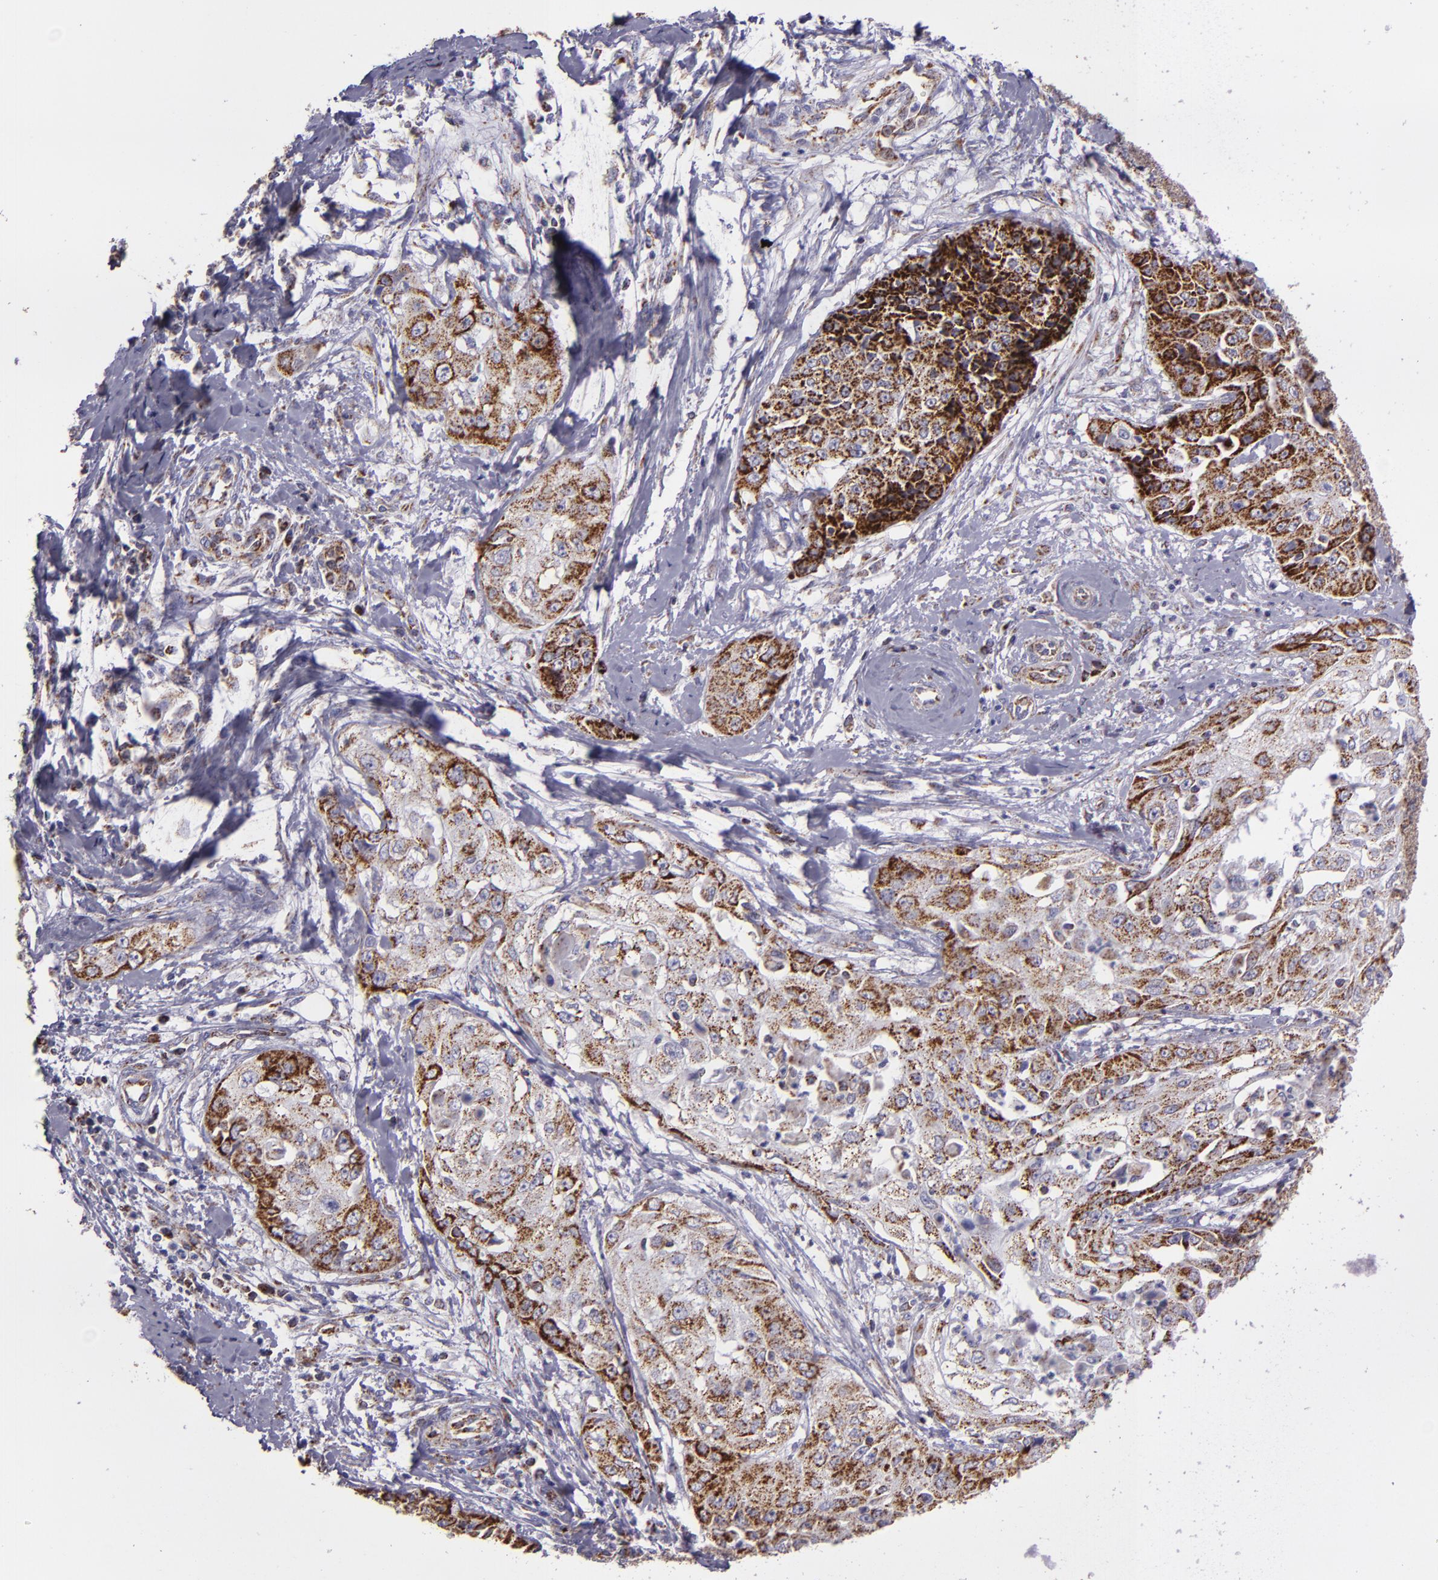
{"staining": {"intensity": "moderate", "quantity": ">75%", "location": "cytoplasmic/membranous"}, "tissue": "cervical cancer", "cell_type": "Tumor cells", "image_type": "cancer", "snomed": [{"axis": "morphology", "description": "Squamous cell carcinoma, NOS"}, {"axis": "topography", "description": "Cervix"}], "caption": "Tumor cells show moderate cytoplasmic/membranous positivity in approximately >75% of cells in cervical cancer (squamous cell carcinoma). (IHC, brightfield microscopy, high magnification).", "gene": "HSPD1", "patient": {"sex": "female", "age": 64}}